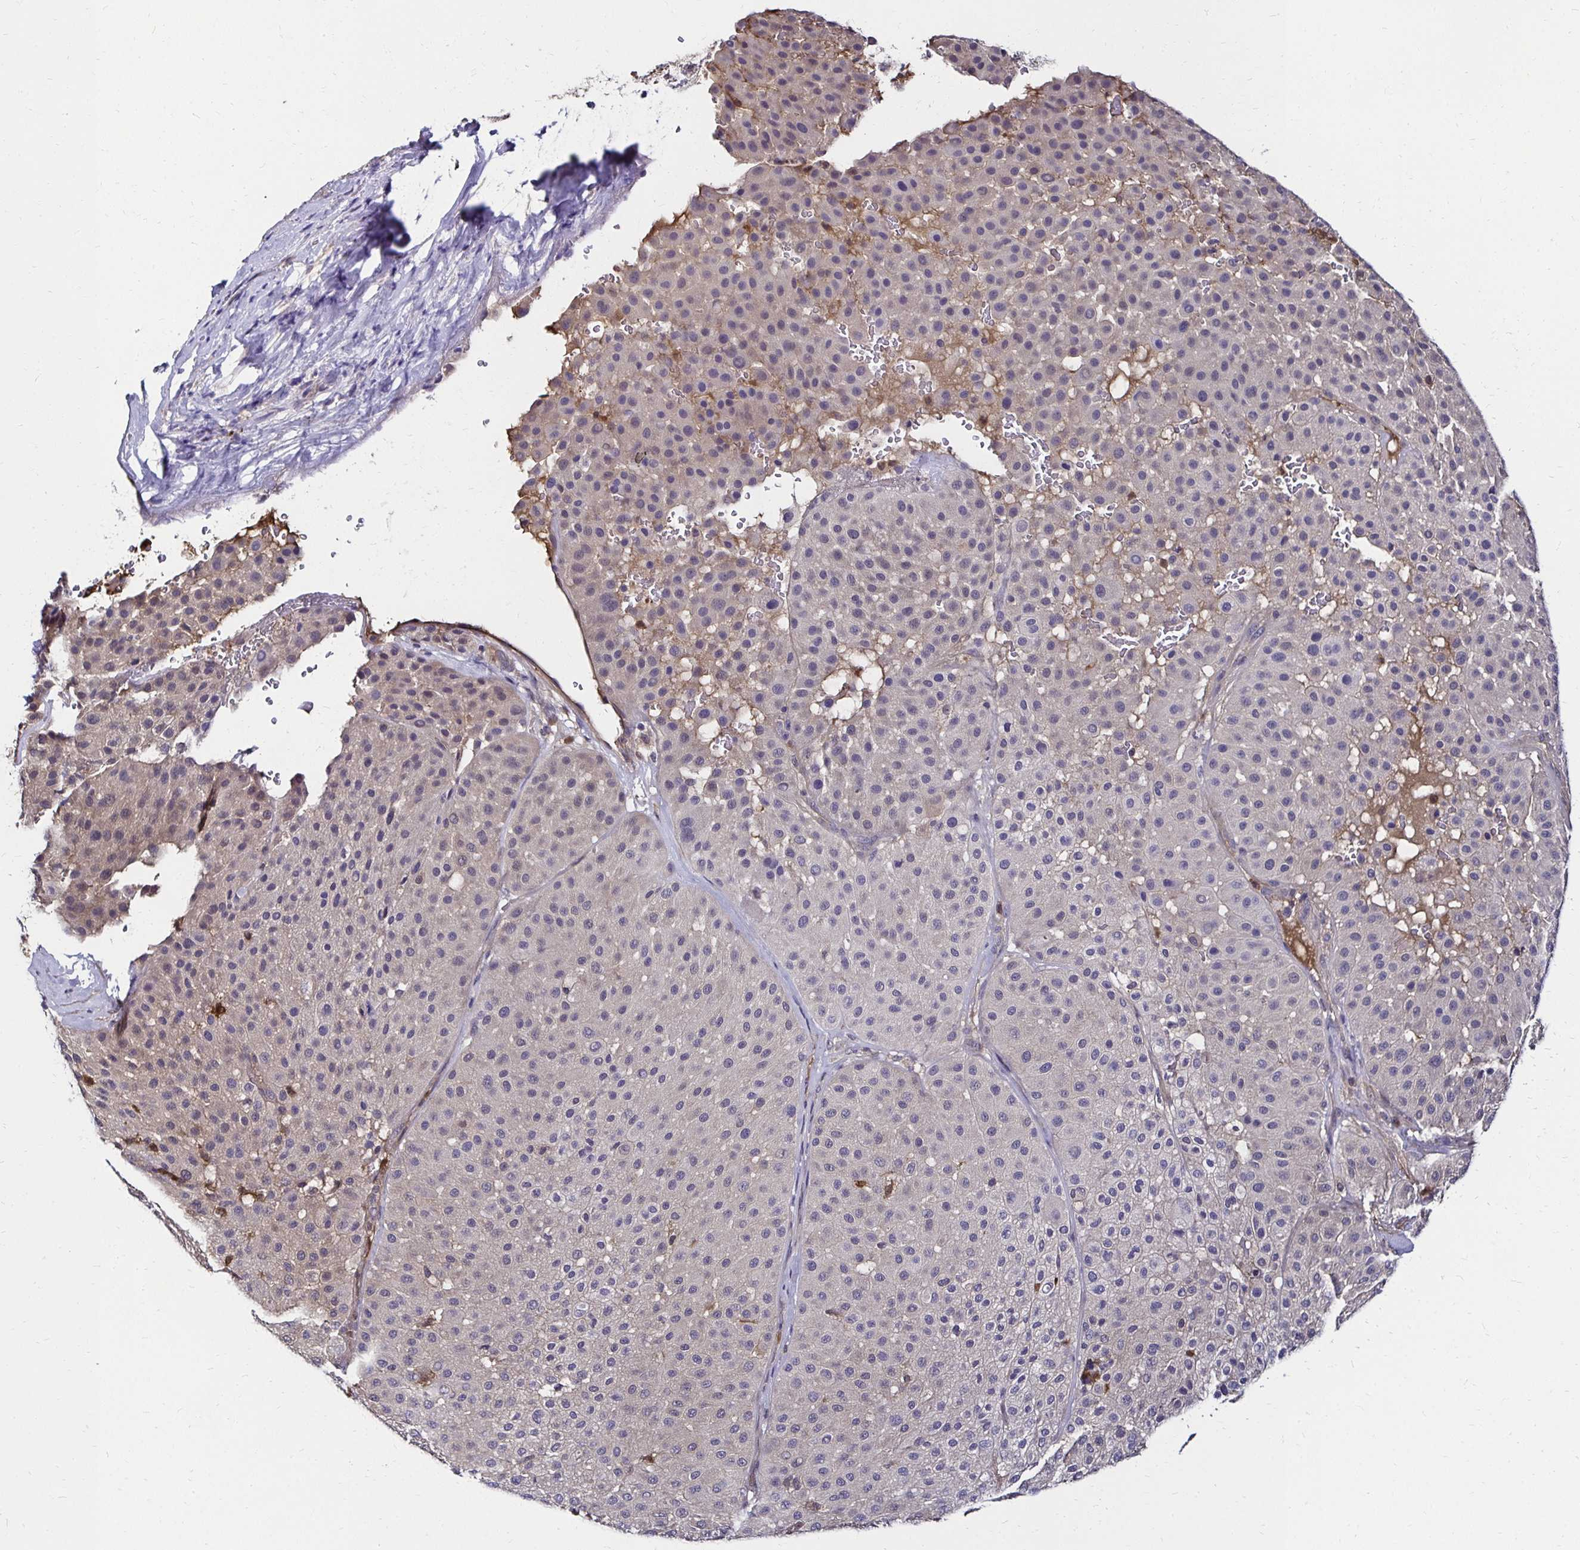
{"staining": {"intensity": "negative", "quantity": "none", "location": "none"}, "tissue": "melanoma", "cell_type": "Tumor cells", "image_type": "cancer", "snomed": [{"axis": "morphology", "description": "Malignant melanoma, Metastatic site"}, {"axis": "topography", "description": "Smooth muscle"}], "caption": "Immunohistochemistry (IHC) micrograph of neoplastic tissue: melanoma stained with DAB exhibits no significant protein positivity in tumor cells.", "gene": "TXN", "patient": {"sex": "male", "age": 41}}